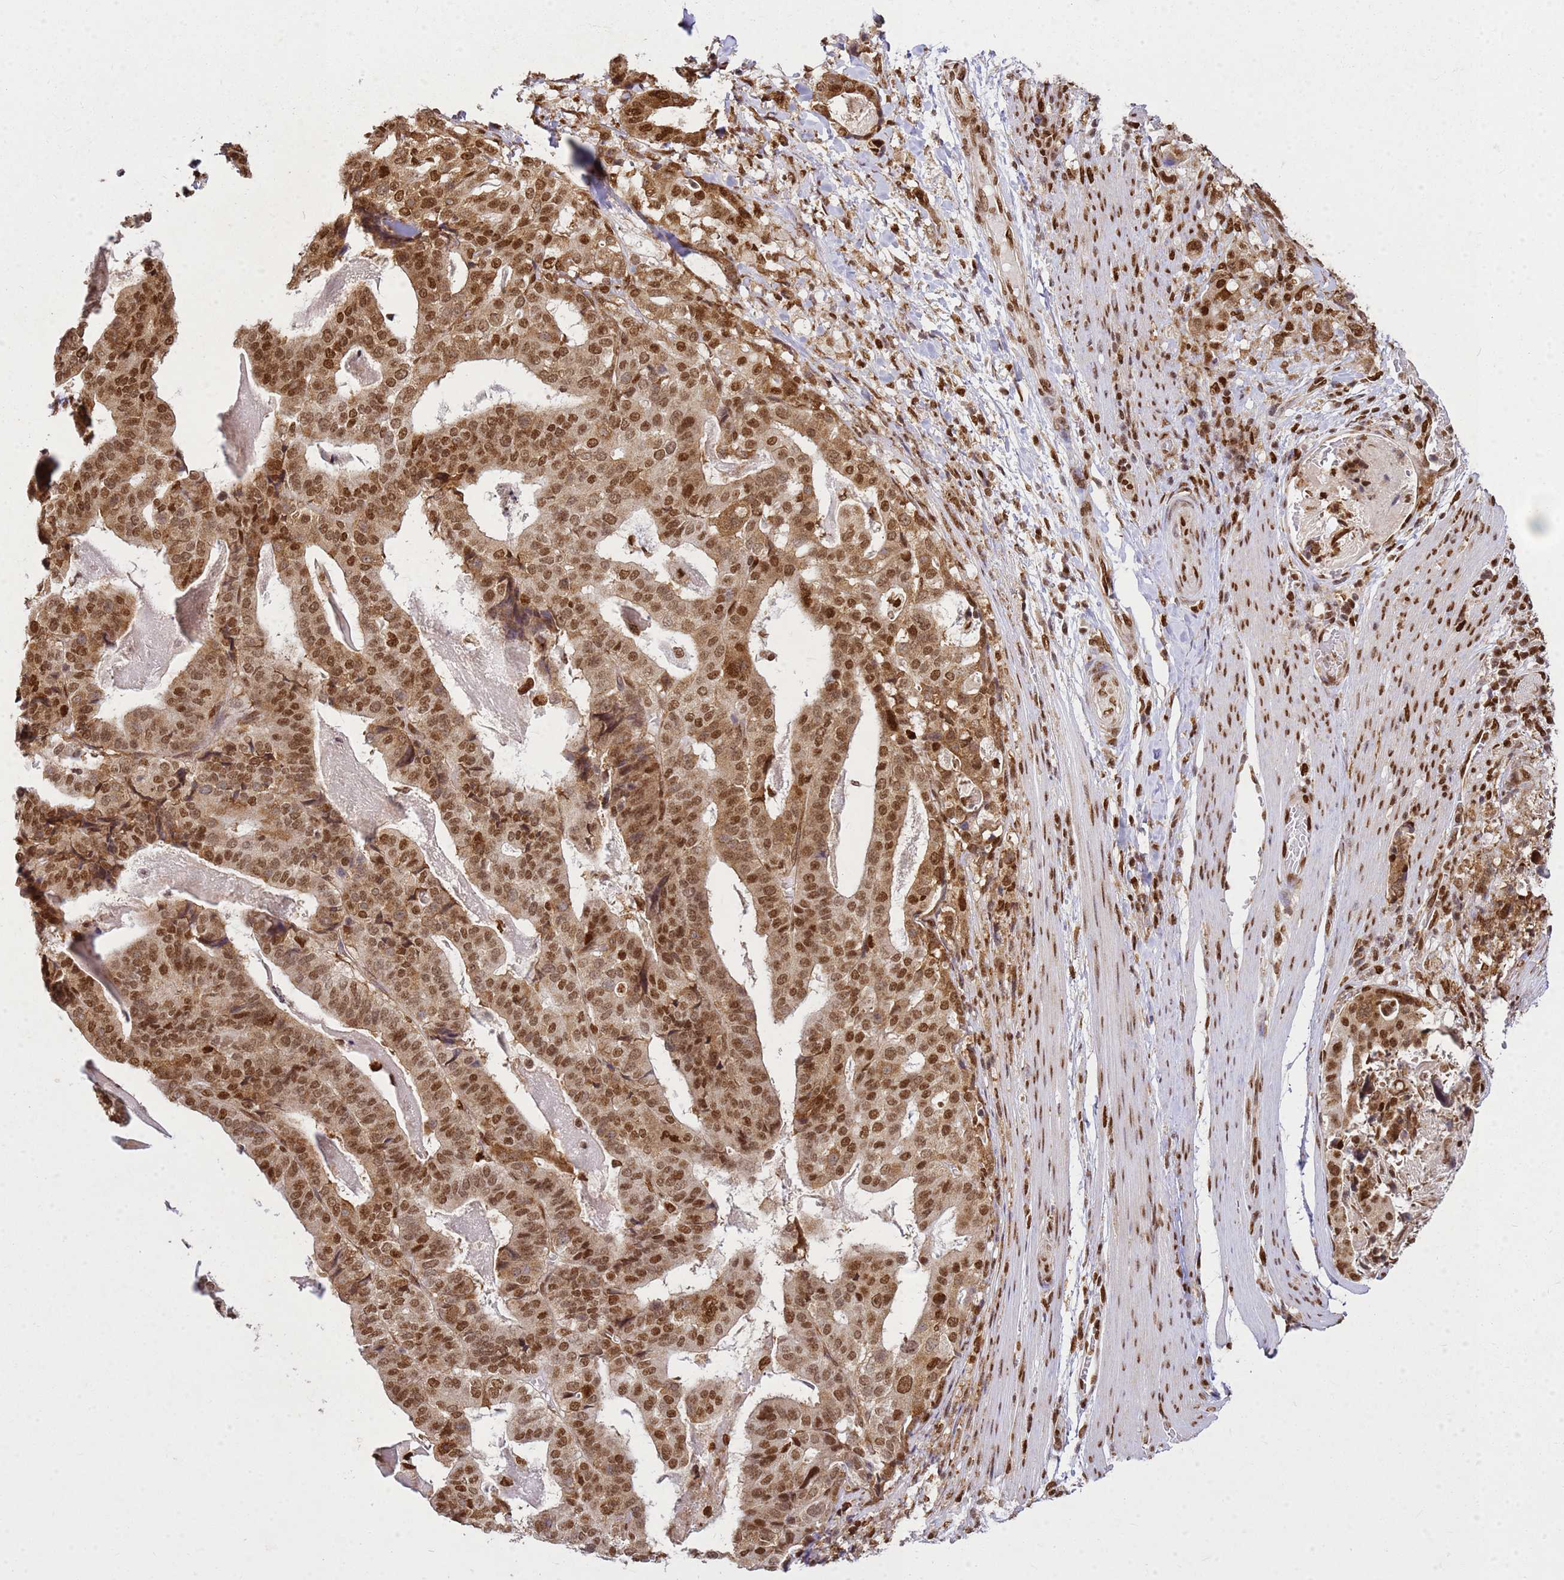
{"staining": {"intensity": "moderate", "quantity": ">75%", "location": "nuclear"}, "tissue": "stomach cancer", "cell_type": "Tumor cells", "image_type": "cancer", "snomed": [{"axis": "morphology", "description": "Adenocarcinoma, NOS"}, {"axis": "topography", "description": "Stomach"}], "caption": "A medium amount of moderate nuclear staining is identified in approximately >75% of tumor cells in stomach cancer (adenocarcinoma) tissue.", "gene": "APEX1", "patient": {"sex": "male", "age": 48}}